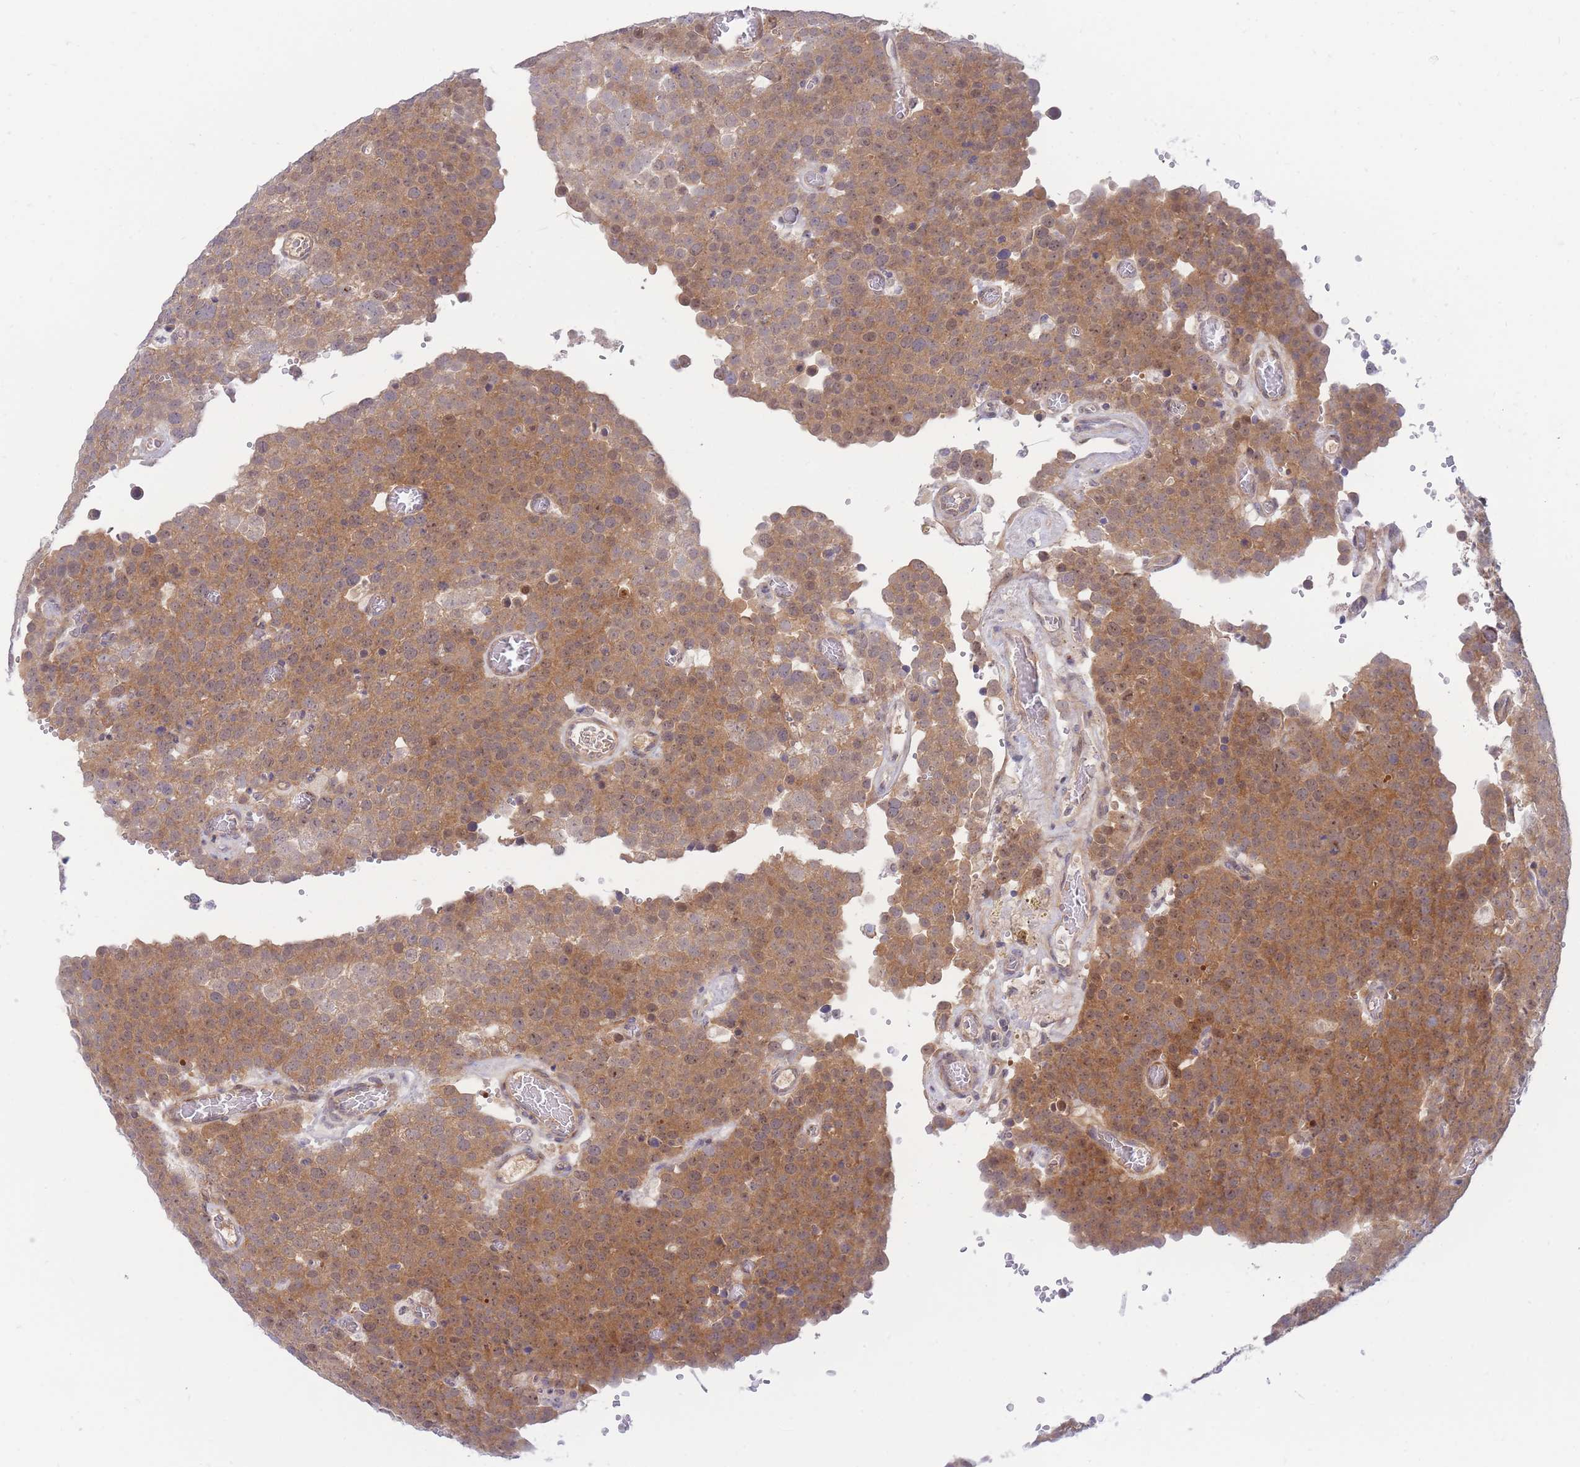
{"staining": {"intensity": "moderate", "quantity": ">75%", "location": "cytoplasmic/membranous"}, "tissue": "testis cancer", "cell_type": "Tumor cells", "image_type": "cancer", "snomed": [{"axis": "morphology", "description": "Normal tissue, NOS"}, {"axis": "morphology", "description": "Seminoma, NOS"}, {"axis": "topography", "description": "Testis"}], "caption": "Immunohistochemical staining of seminoma (testis) displays medium levels of moderate cytoplasmic/membranous protein positivity in approximately >75% of tumor cells.", "gene": "APOL4", "patient": {"sex": "male", "age": 71}}